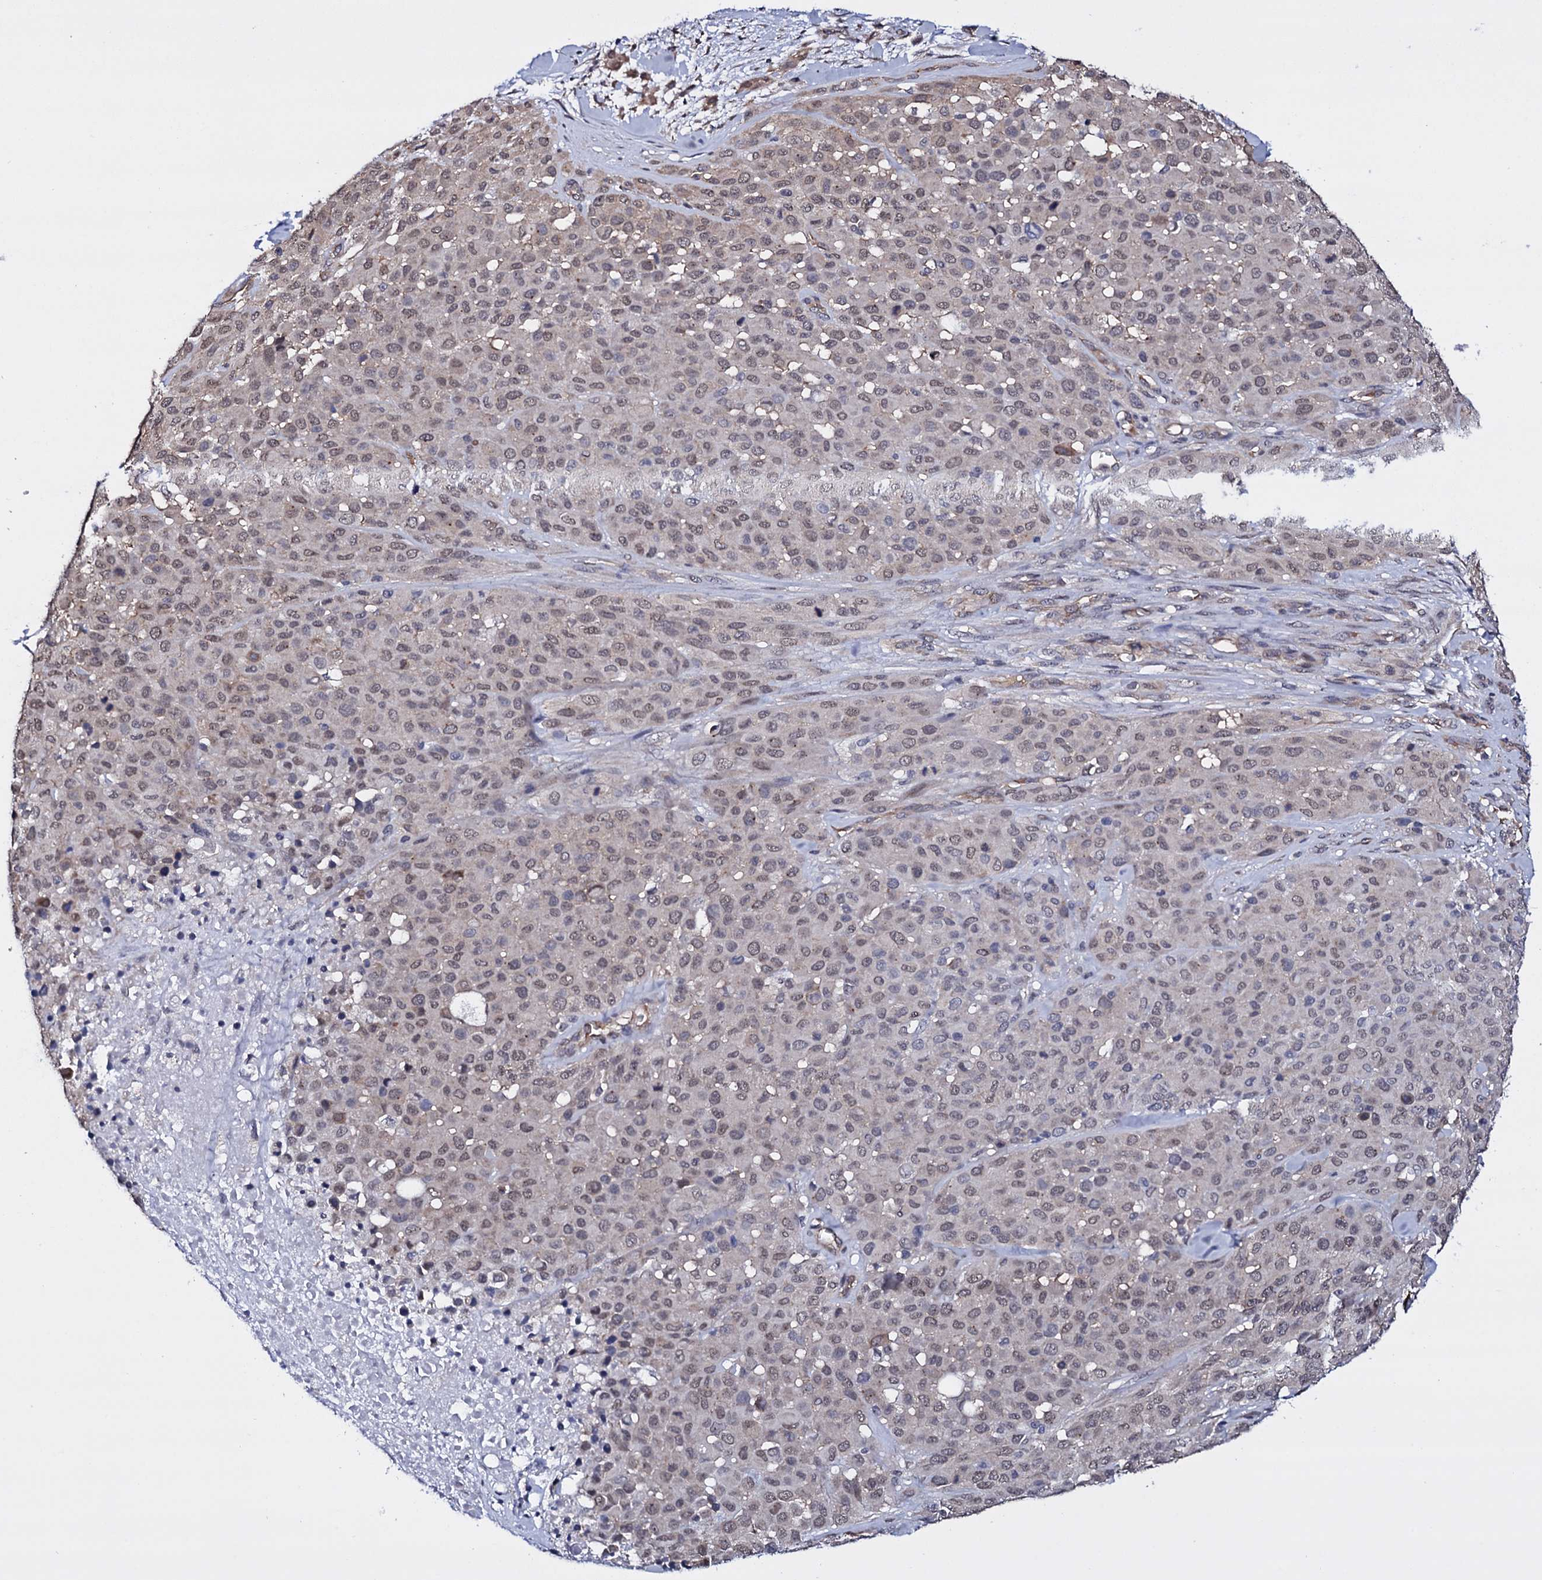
{"staining": {"intensity": "weak", "quantity": ">75%", "location": "nuclear"}, "tissue": "melanoma", "cell_type": "Tumor cells", "image_type": "cancer", "snomed": [{"axis": "morphology", "description": "Malignant melanoma, Metastatic site"}, {"axis": "topography", "description": "Skin"}], "caption": "An image of human melanoma stained for a protein exhibits weak nuclear brown staining in tumor cells.", "gene": "GAREM1", "patient": {"sex": "female", "age": 81}}